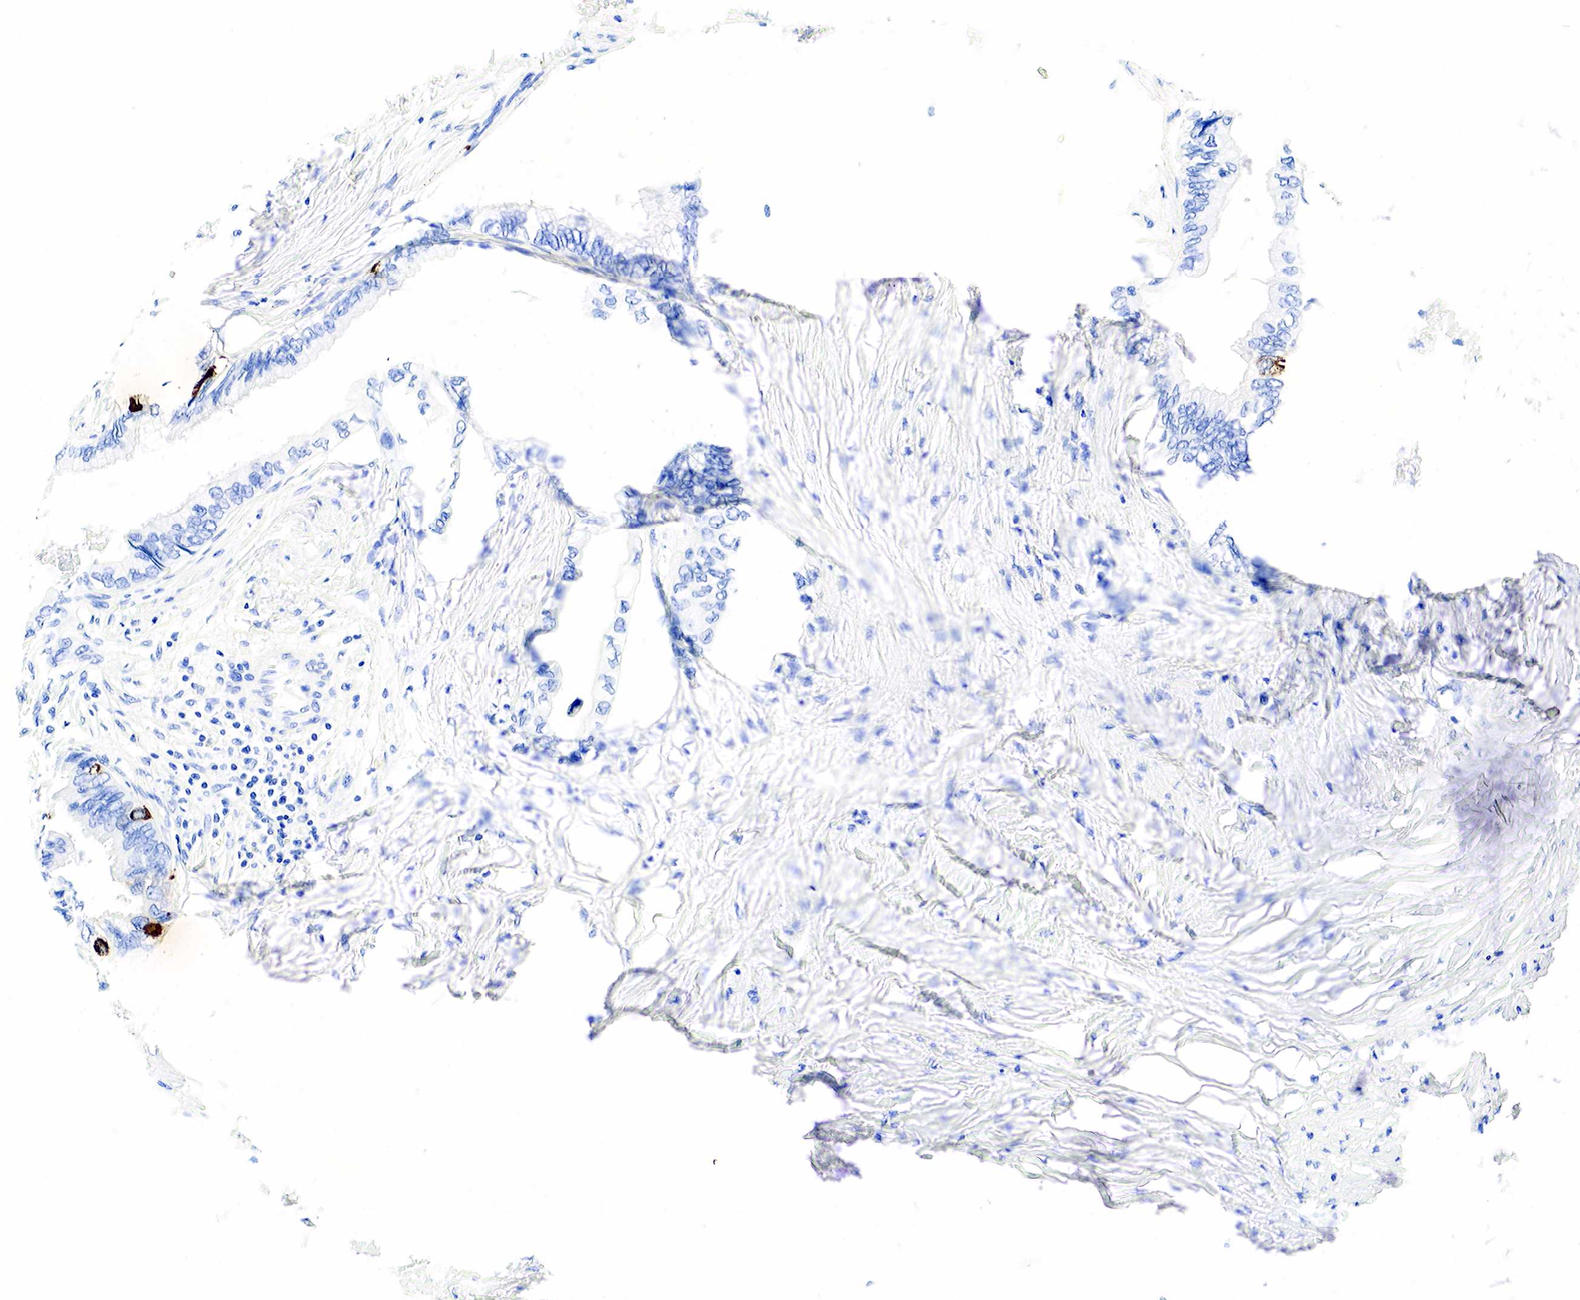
{"staining": {"intensity": "moderate", "quantity": "<25%", "location": "cytoplasmic/membranous"}, "tissue": "pancreatic cancer", "cell_type": "Tumor cells", "image_type": "cancer", "snomed": [{"axis": "morphology", "description": "Adenocarcinoma, NOS"}, {"axis": "topography", "description": "Pancreas"}], "caption": "IHC histopathology image of neoplastic tissue: pancreatic cancer stained using immunohistochemistry (IHC) exhibits low levels of moderate protein expression localized specifically in the cytoplasmic/membranous of tumor cells, appearing as a cytoplasmic/membranous brown color.", "gene": "CHGA", "patient": {"sex": "female", "age": 66}}